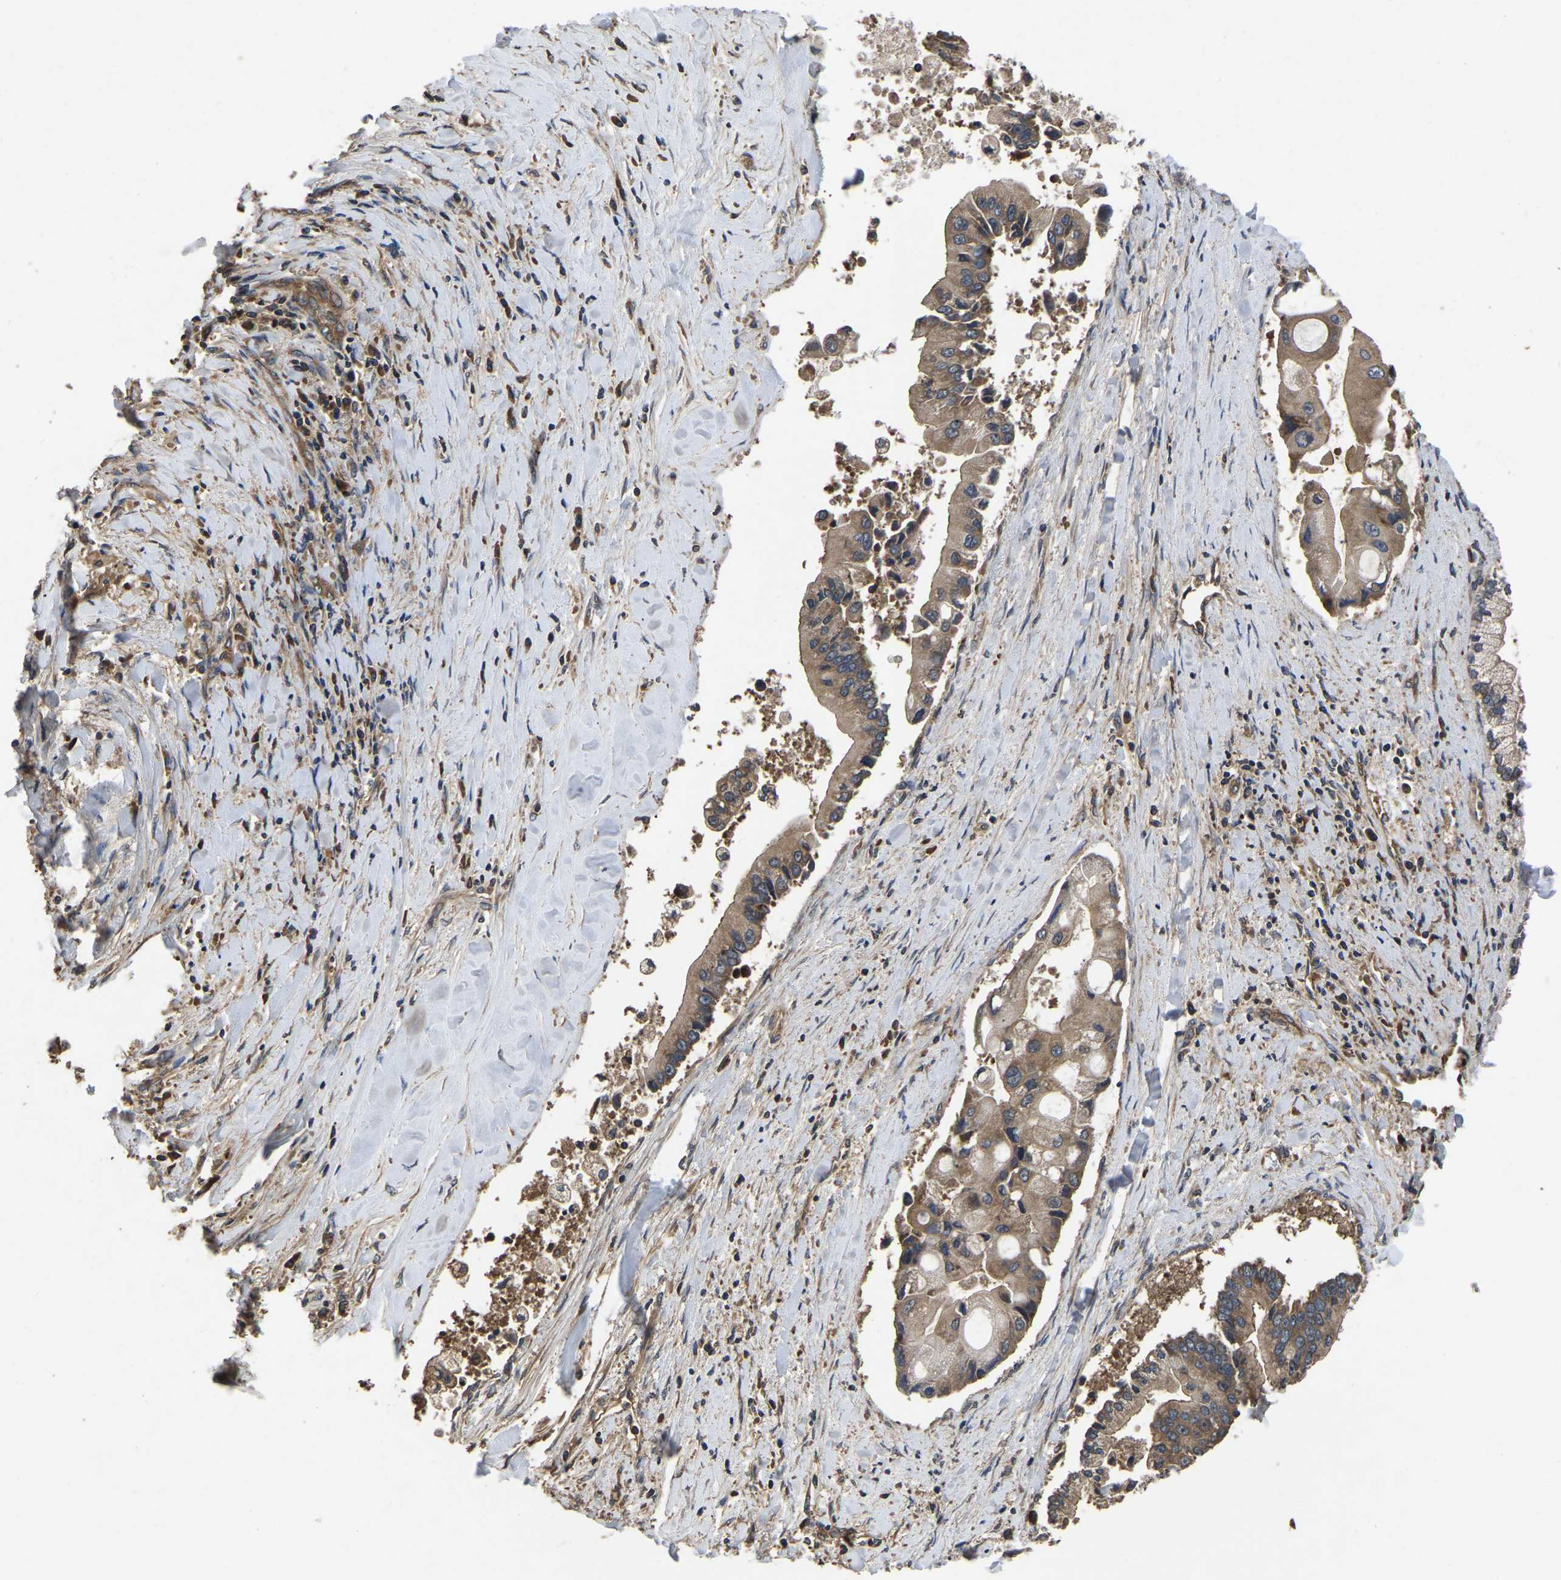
{"staining": {"intensity": "moderate", "quantity": ">75%", "location": "cytoplasmic/membranous"}, "tissue": "liver cancer", "cell_type": "Tumor cells", "image_type": "cancer", "snomed": [{"axis": "morphology", "description": "Cholangiocarcinoma"}, {"axis": "topography", "description": "Liver"}], "caption": "This photomicrograph demonstrates liver cancer (cholangiocarcinoma) stained with immunohistochemistry (IHC) to label a protein in brown. The cytoplasmic/membranous of tumor cells show moderate positivity for the protein. Nuclei are counter-stained blue.", "gene": "CRYZL1", "patient": {"sex": "male", "age": 50}}